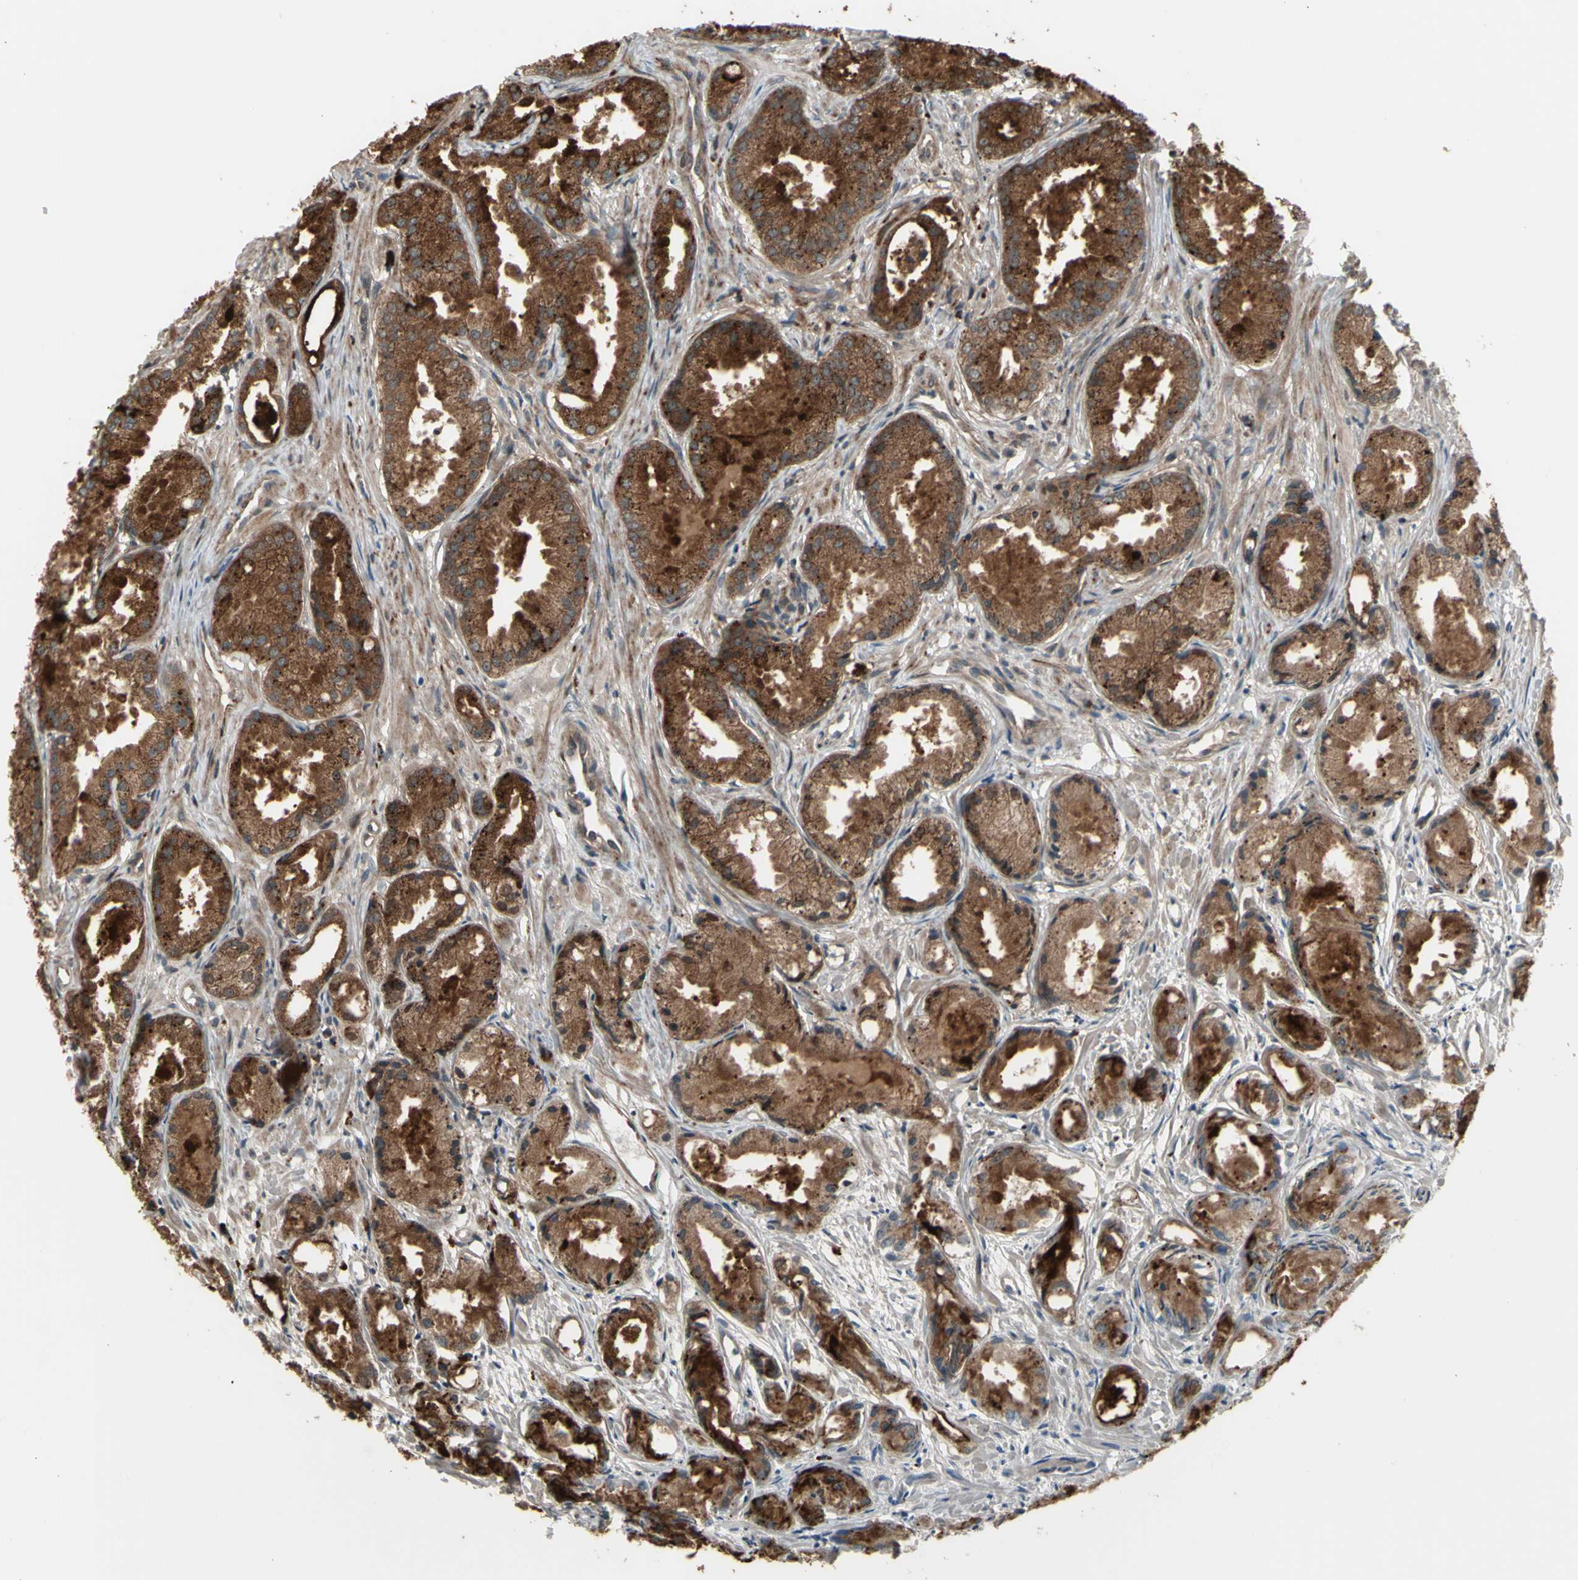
{"staining": {"intensity": "moderate", "quantity": ">75%", "location": "cytoplasmic/membranous"}, "tissue": "prostate cancer", "cell_type": "Tumor cells", "image_type": "cancer", "snomed": [{"axis": "morphology", "description": "Adenocarcinoma, Low grade"}, {"axis": "topography", "description": "Prostate"}], "caption": "The micrograph shows immunohistochemical staining of prostate cancer. There is moderate cytoplasmic/membranous positivity is appreciated in approximately >75% of tumor cells.", "gene": "OSTM1", "patient": {"sex": "male", "age": 72}}